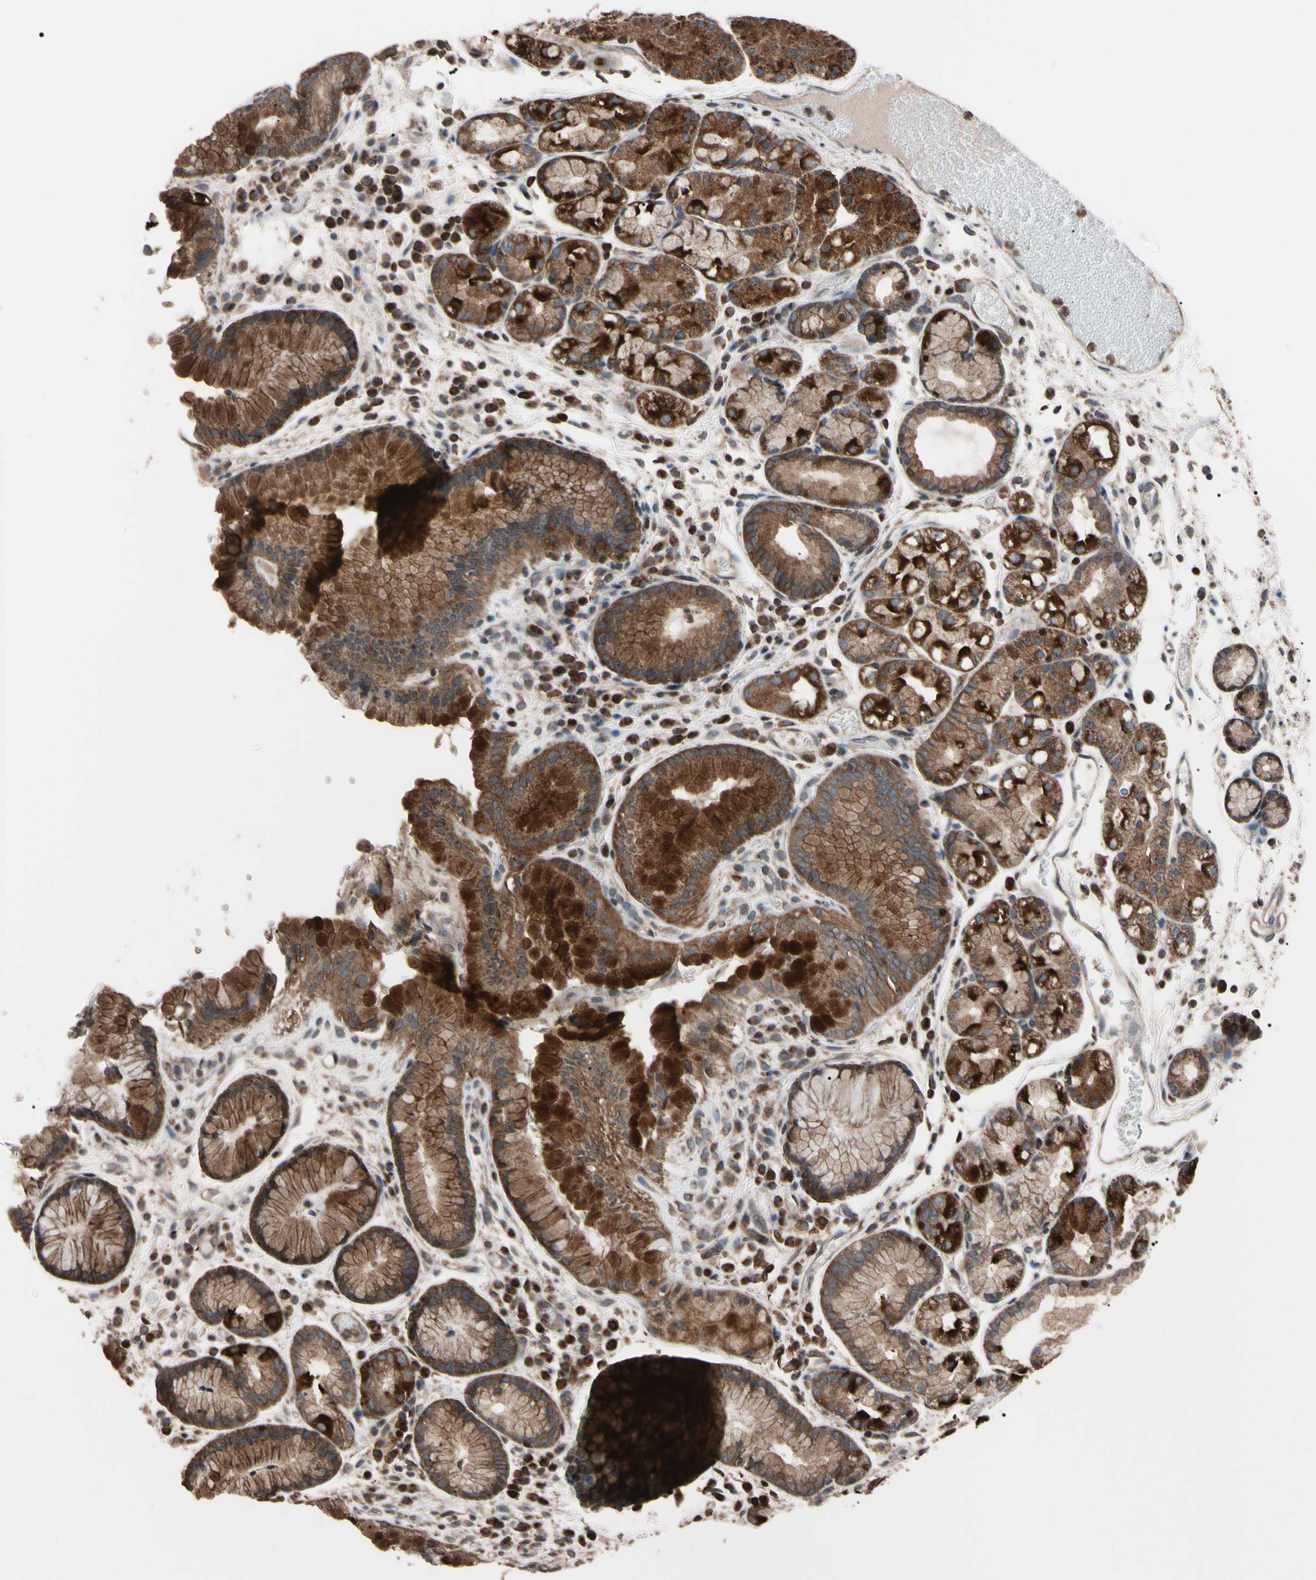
{"staining": {"intensity": "strong", "quantity": ">75%", "location": "cytoplasmic/membranous"}, "tissue": "stomach", "cell_type": "Glandular cells", "image_type": "normal", "snomed": [{"axis": "morphology", "description": "Normal tissue, NOS"}, {"axis": "topography", "description": "Stomach, upper"}], "caption": "The histopathology image reveals a brown stain indicating the presence of a protein in the cytoplasmic/membranous of glandular cells in stomach.", "gene": "TNFRSF1A", "patient": {"sex": "male", "age": 72}}